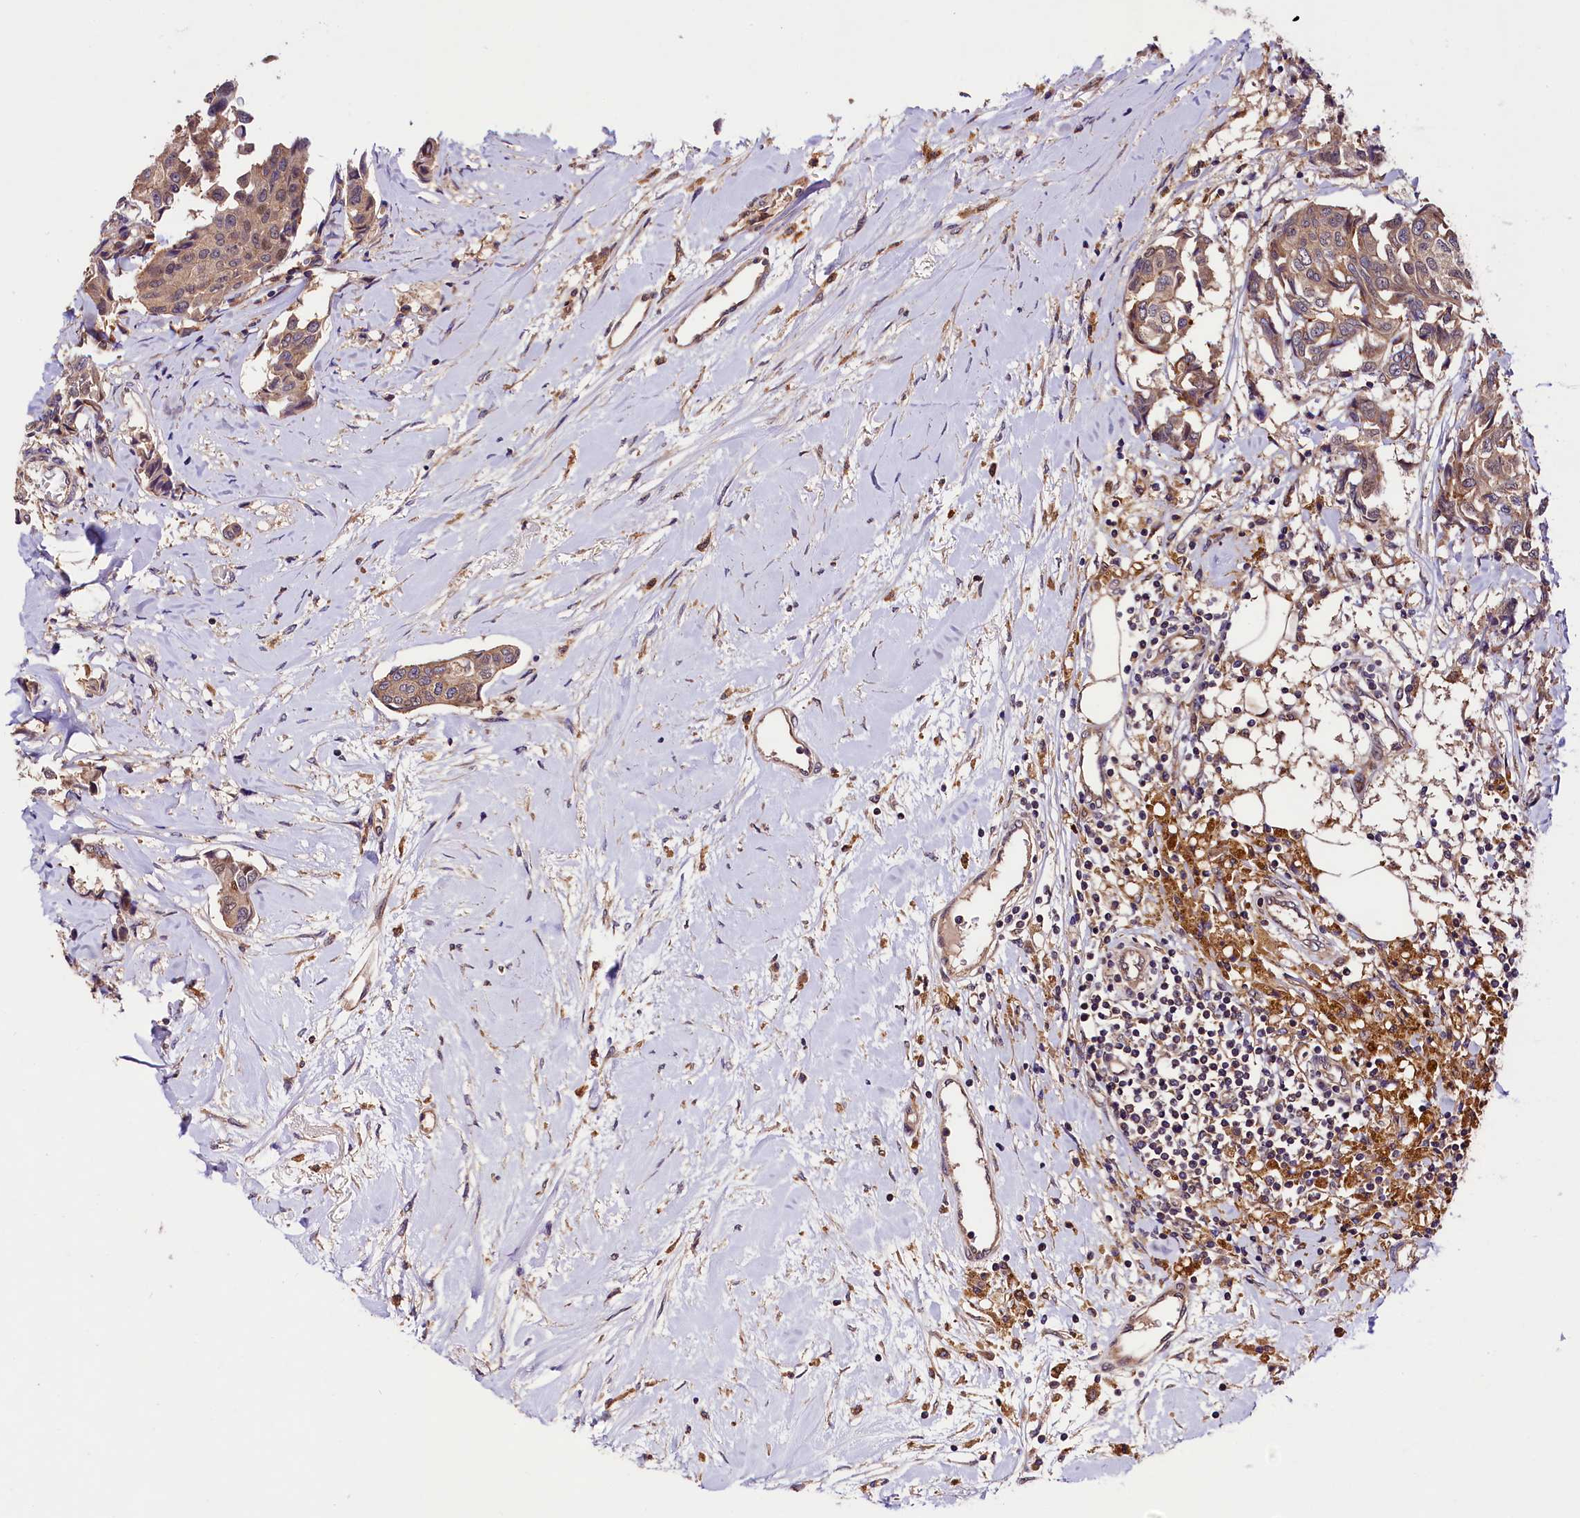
{"staining": {"intensity": "weak", "quantity": ">75%", "location": "cytoplasmic/membranous"}, "tissue": "breast cancer", "cell_type": "Tumor cells", "image_type": "cancer", "snomed": [{"axis": "morphology", "description": "Duct carcinoma"}, {"axis": "topography", "description": "Breast"}], "caption": "Protein analysis of breast cancer tissue reveals weak cytoplasmic/membranous positivity in about >75% of tumor cells.", "gene": "VPS35", "patient": {"sex": "female", "age": 80}}